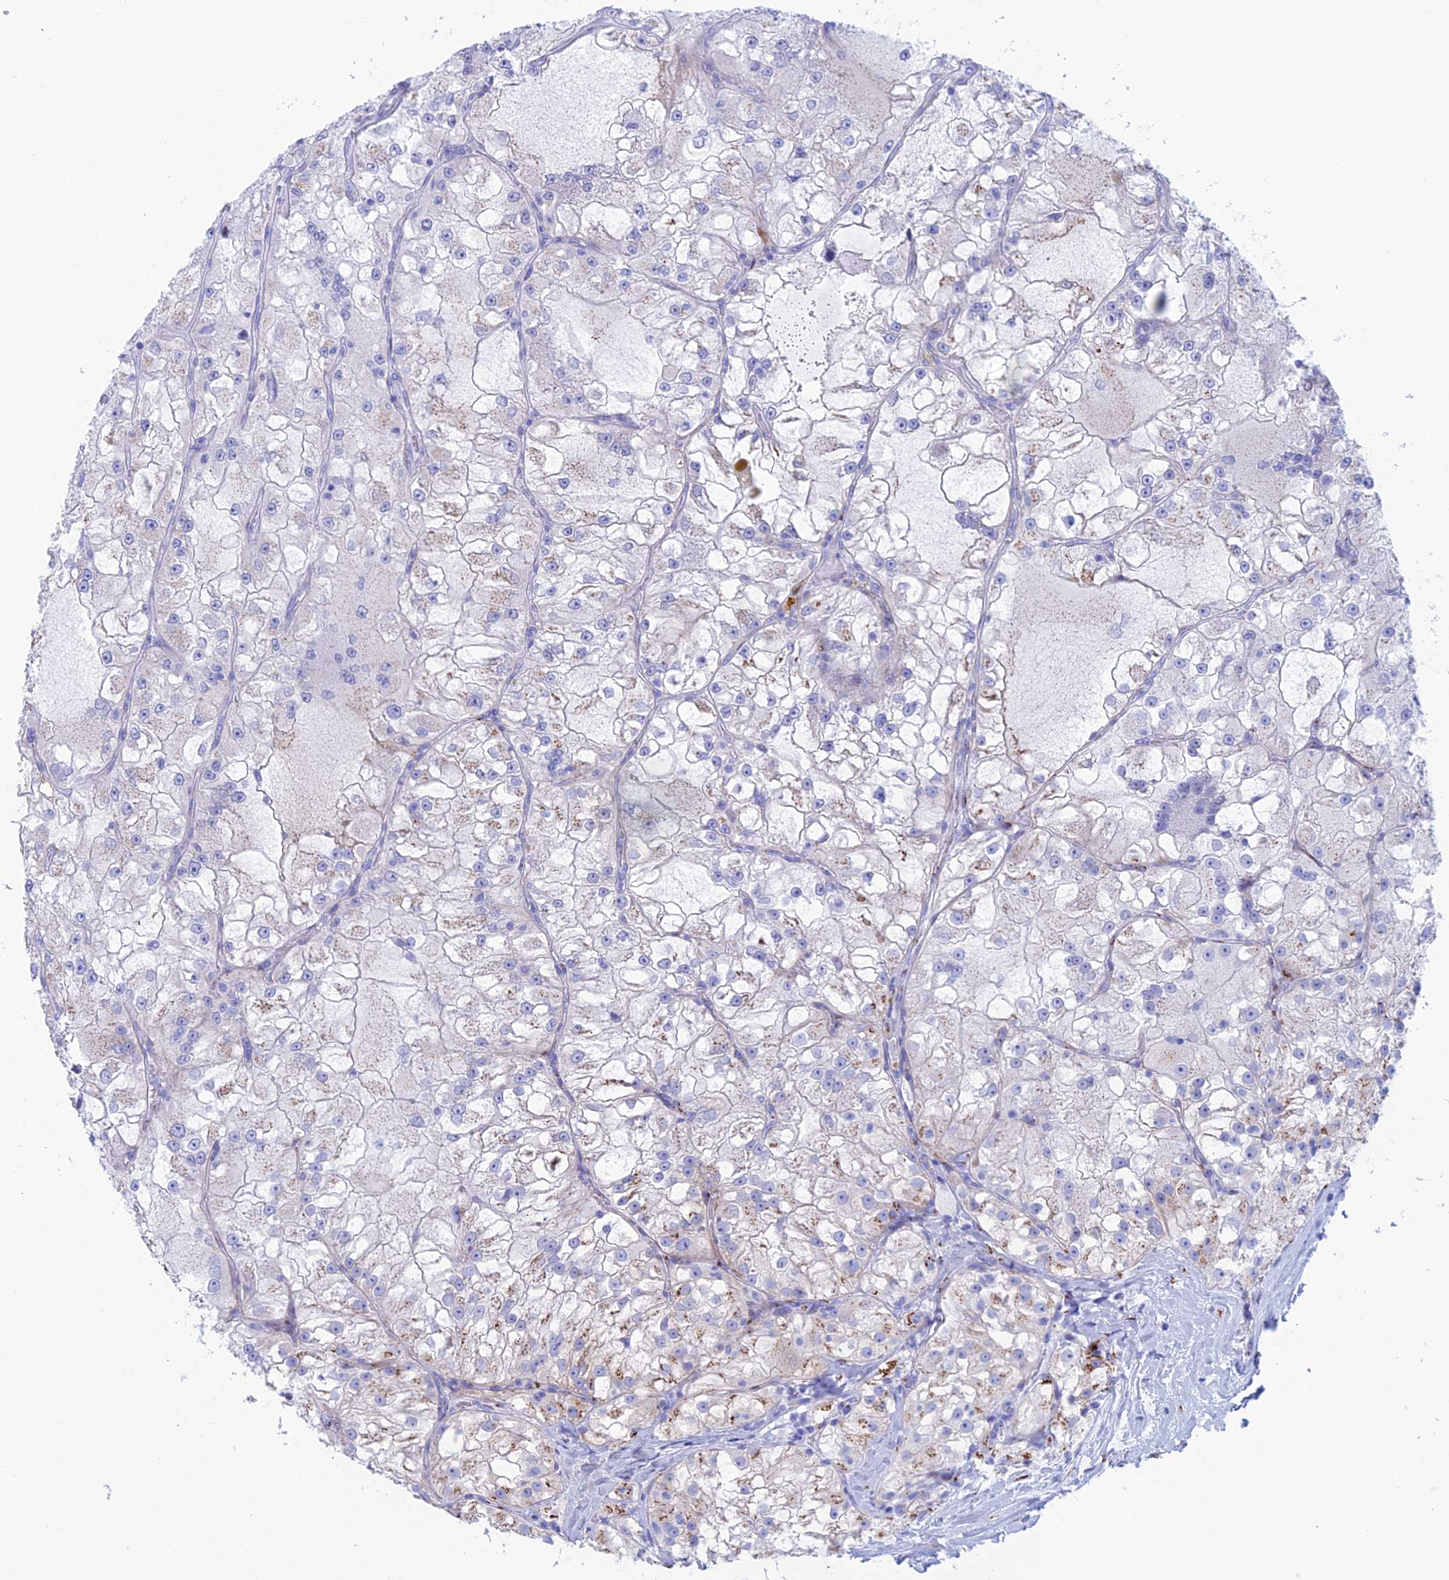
{"staining": {"intensity": "negative", "quantity": "none", "location": "none"}, "tissue": "renal cancer", "cell_type": "Tumor cells", "image_type": "cancer", "snomed": [{"axis": "morphology", "description": "Adenocarcinoma, NOS"}, {"axis": "topography", "description": "Kidney"}], "caption": "The immunohistochemistry (IHC) histopathology image has no significant staining in tumor cells of renal adenocarcinoma tissue.", "gene": "ERICH4", "patient": {"sex": "female", "age": 72}}